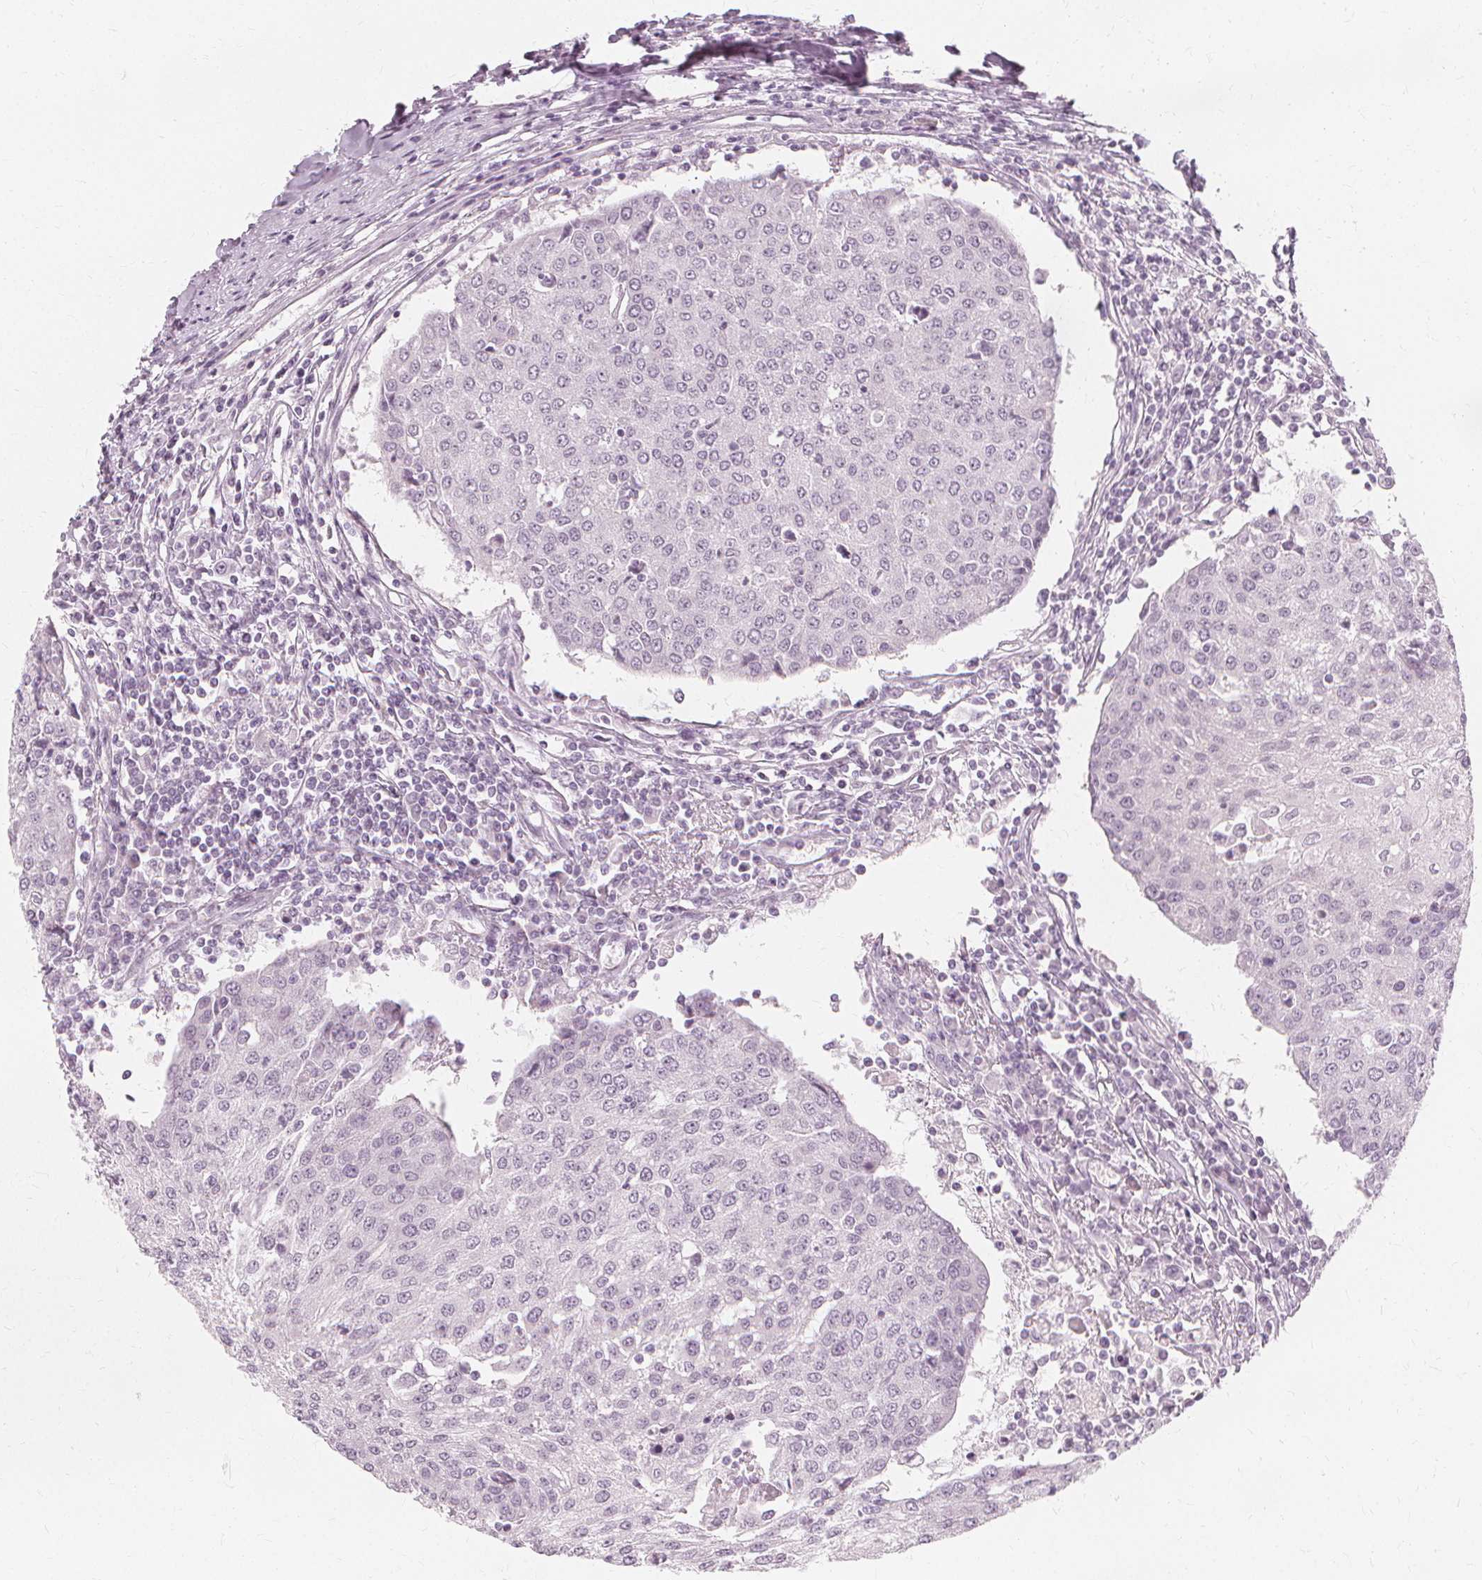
{"staining": {"intensity": "negative", "quantity": "none", "location": "none"}, "tissue": "urothelial cancer", "cell_type": "Tumor cells", "image_type": "cancer", "snomed": [{"axis": "morphology", "description": "Urothelial carcinoma, High grade"}, {"axis": "topography", "description": "Urinary bladder"}], "caption": "This is an IHC image of urothelial cancer. There is no staining in tumor cells.", "gene": "NXPE1", "patient": {"sex": "female", "age": 85}}